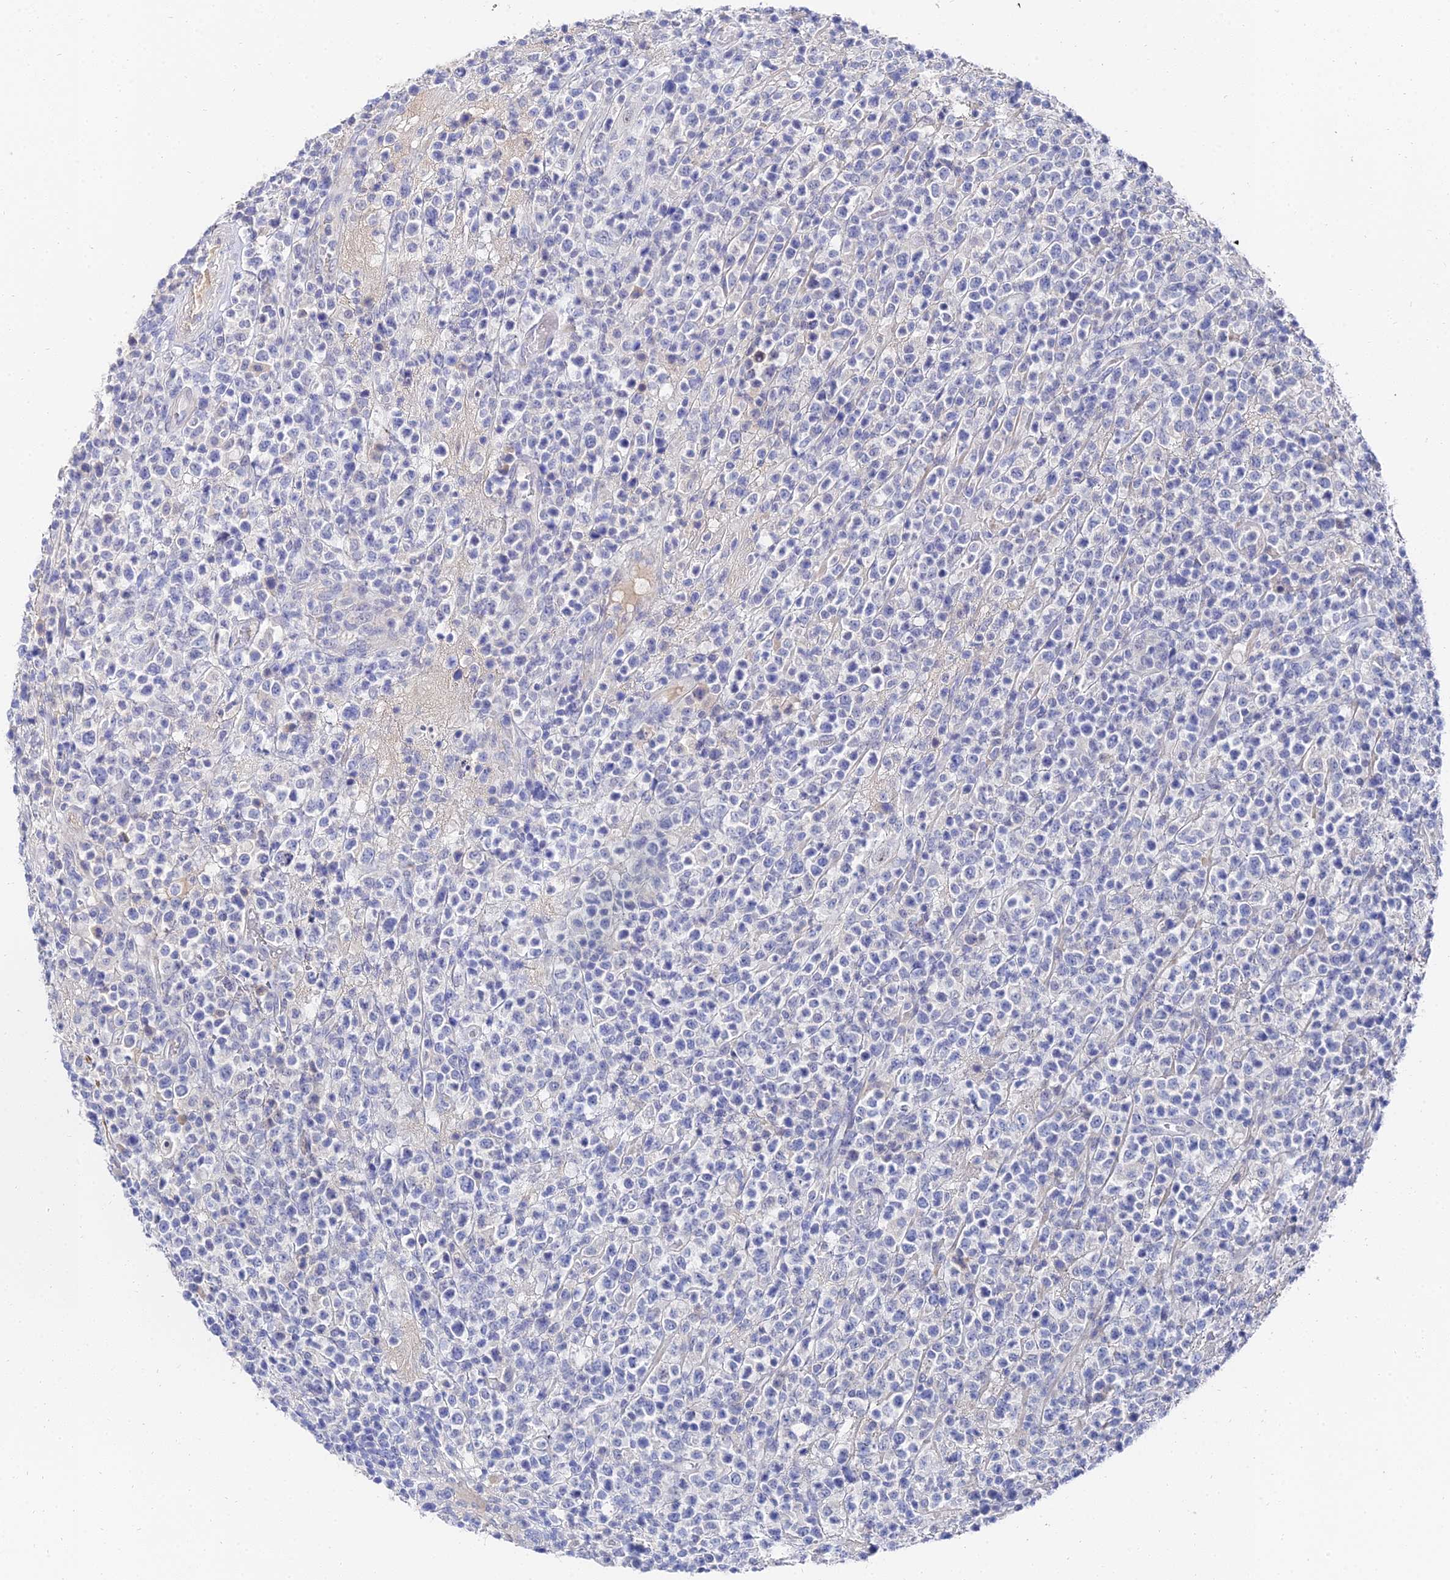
{"staining": {"intensity": "negative", "quantity": "none", "location": "none"}, "tissue": "lymphoma", "cell_type": "Tumor cells", "image_type": "cancer", "snomed": [{"axis": "morphology", "description": "Malignant lymphoma, non-Hodgkin's type, High grade"}, {"axis": "topography", "description": "Colon"}], "caption": "An immunohistochemistry (IHC) image of high-grade malignant lymphoma, non-Hodgkin's type is shown. There is no staining in tumor cells of high-grade malignant lymphoma, non-Hodgkin's type. Nuclei are stained in blue.", "gene": "KRT17", "patient": {"sex": "female", "age": 53}}